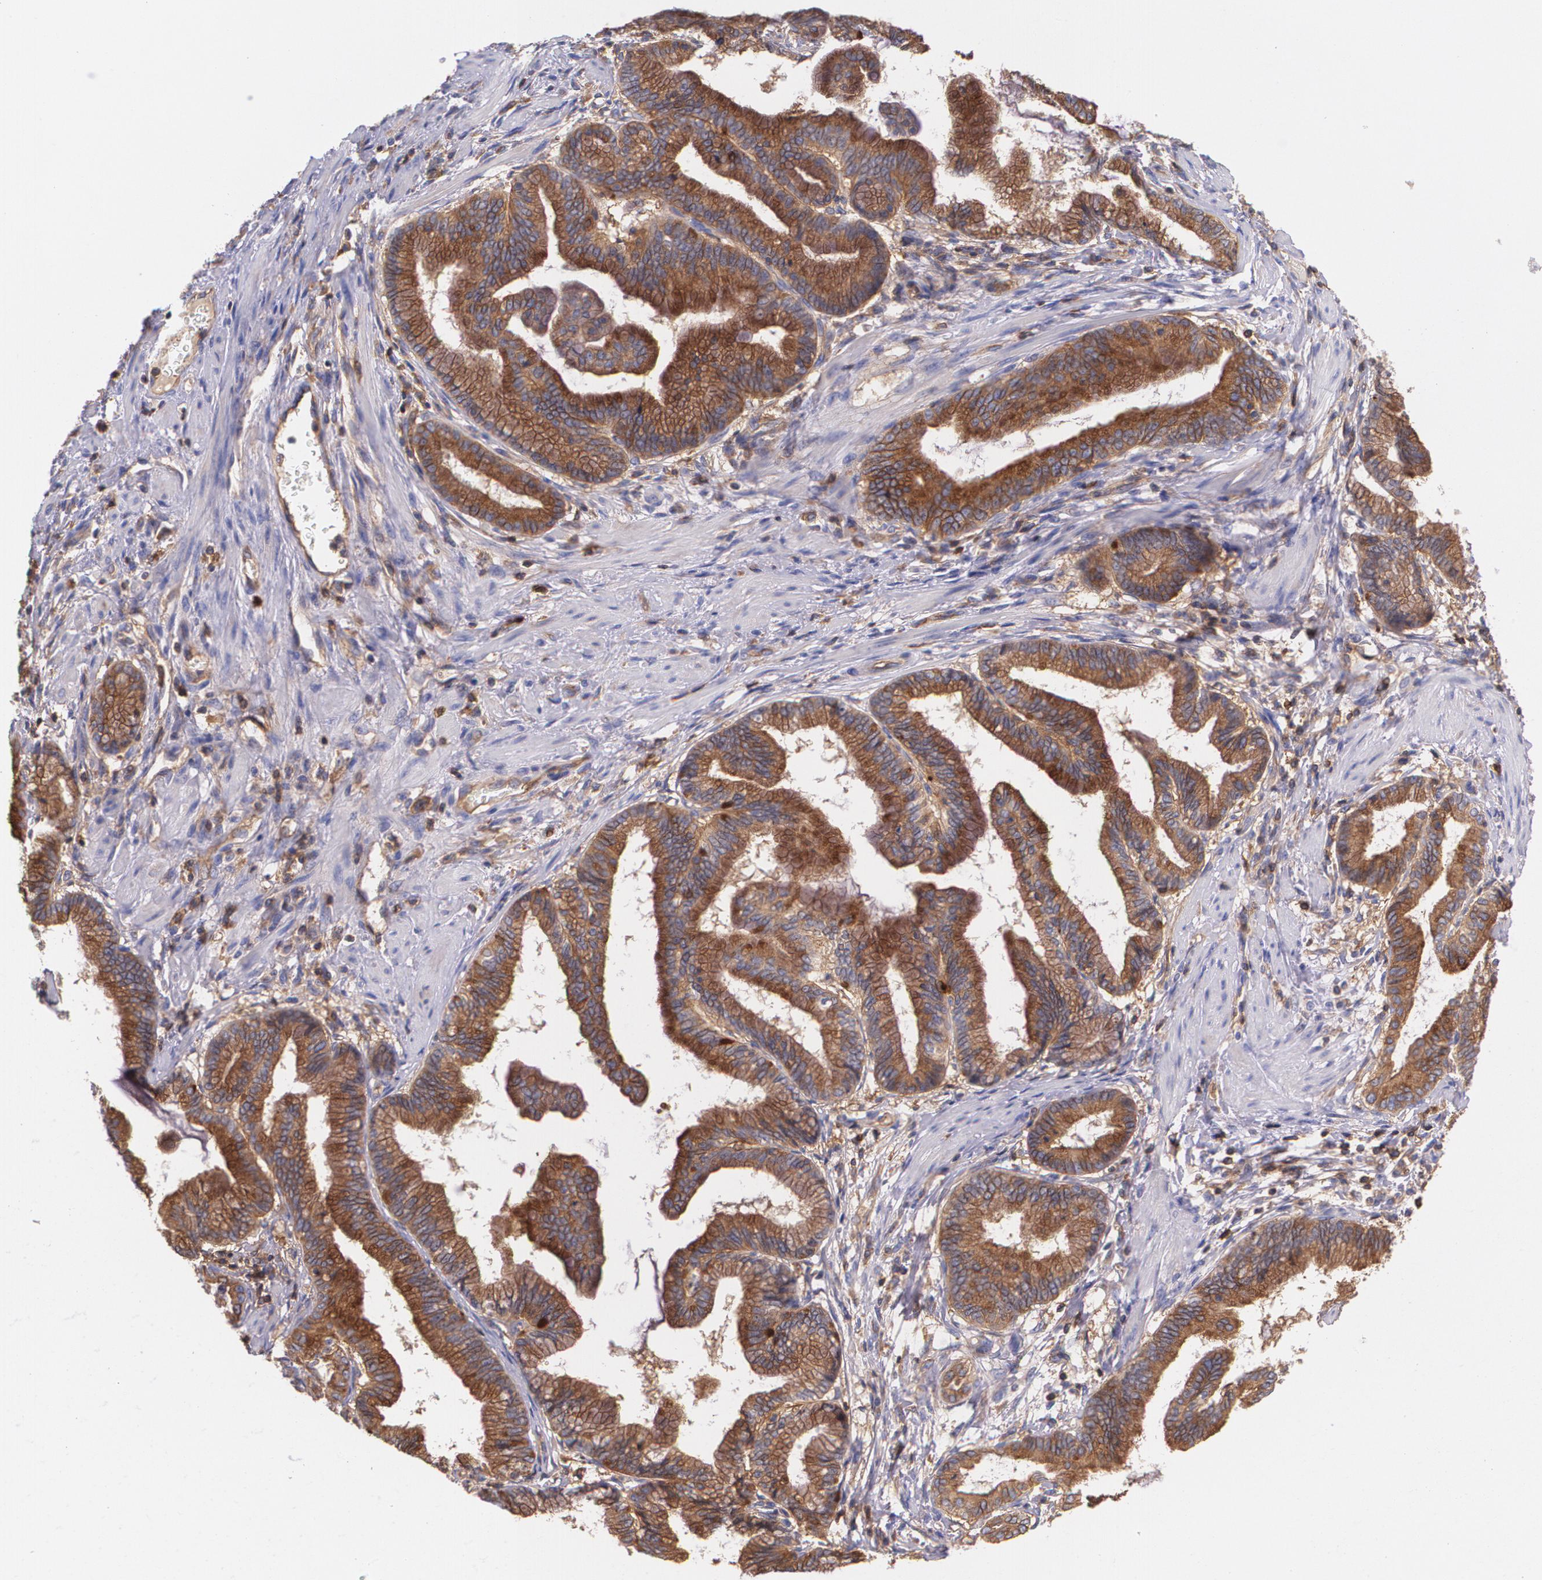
{"staining": {"intensity": "moderate", "quantity": "25%-75%", "location": "cytoplasmic/membranous"}, "tissue": "pancreatic cancer", "cell_type": "Tumor cells", "image_type": "cancer", "snomed": [{"axis": "morphology", "description": "Adenocarcinoma, NOS"}, {"axis": "topography", "description": "Pancreas"}], "caption": "The image shows a brown stain indicating the presence of a protein in the cytoplasmic/membranous of tumor cells in pancreatic cancer.", "gene": "B2M", "patient": {"sex": "female", "age": 64}}